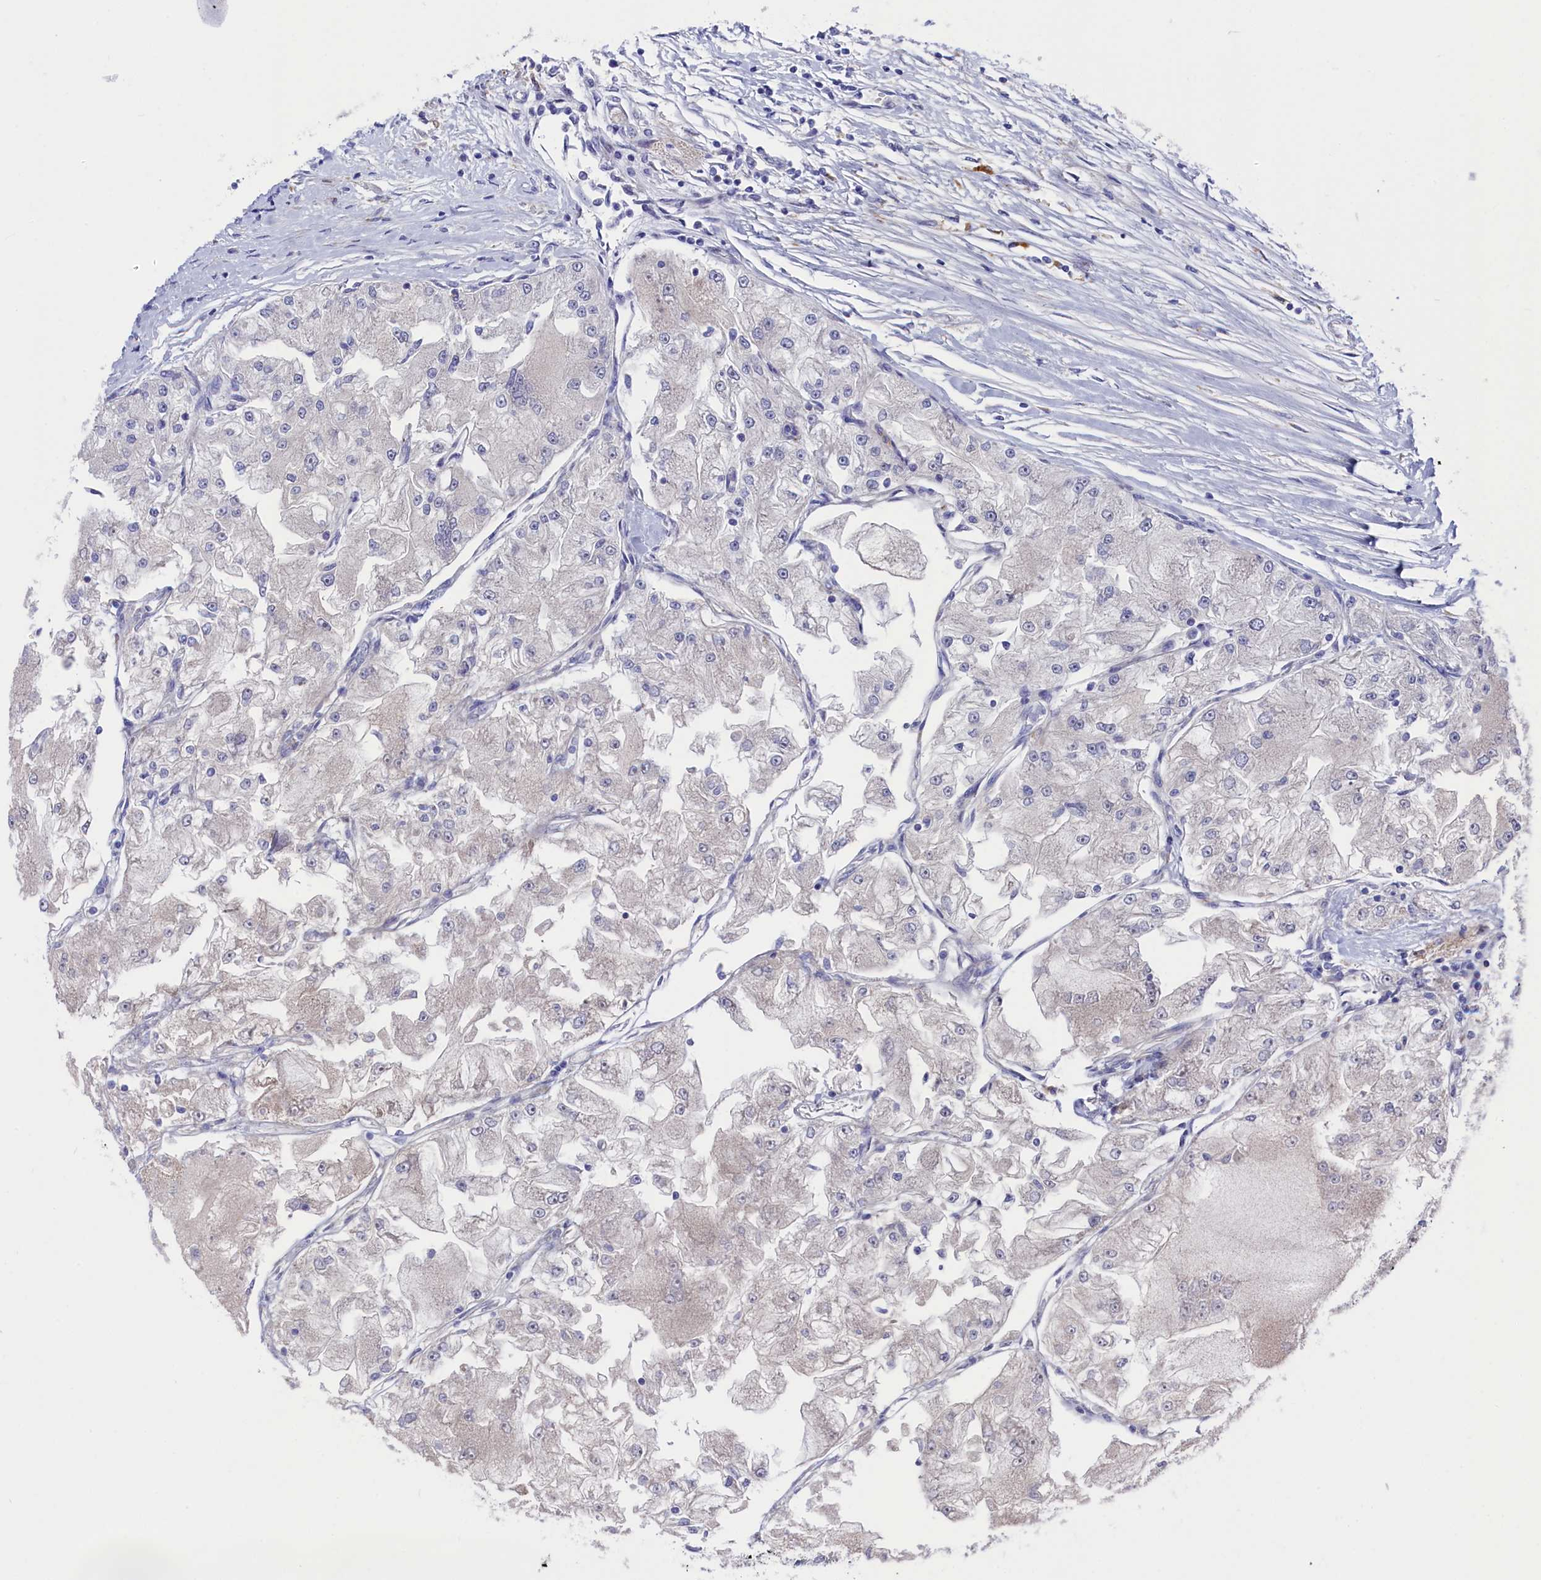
{"staining": {"intensity": "negative", "quantity": "none", "location": "none"}, "tissue": "renal cancer", "cell_type": "Tumor cells", "image_type": "cancer", "snomed": [{"axis": "morphology", "description": "Adenocarcinoma, NOS"}, {"axis": "topography", "description": "Kidney"}], "caption": "Renal cancer (adenocarcinoma) stained for a protein using IHC exhibits no positivity tumor cells.", "gene": "NUDT7", "patient": {"sex": "female", "age": 72}}